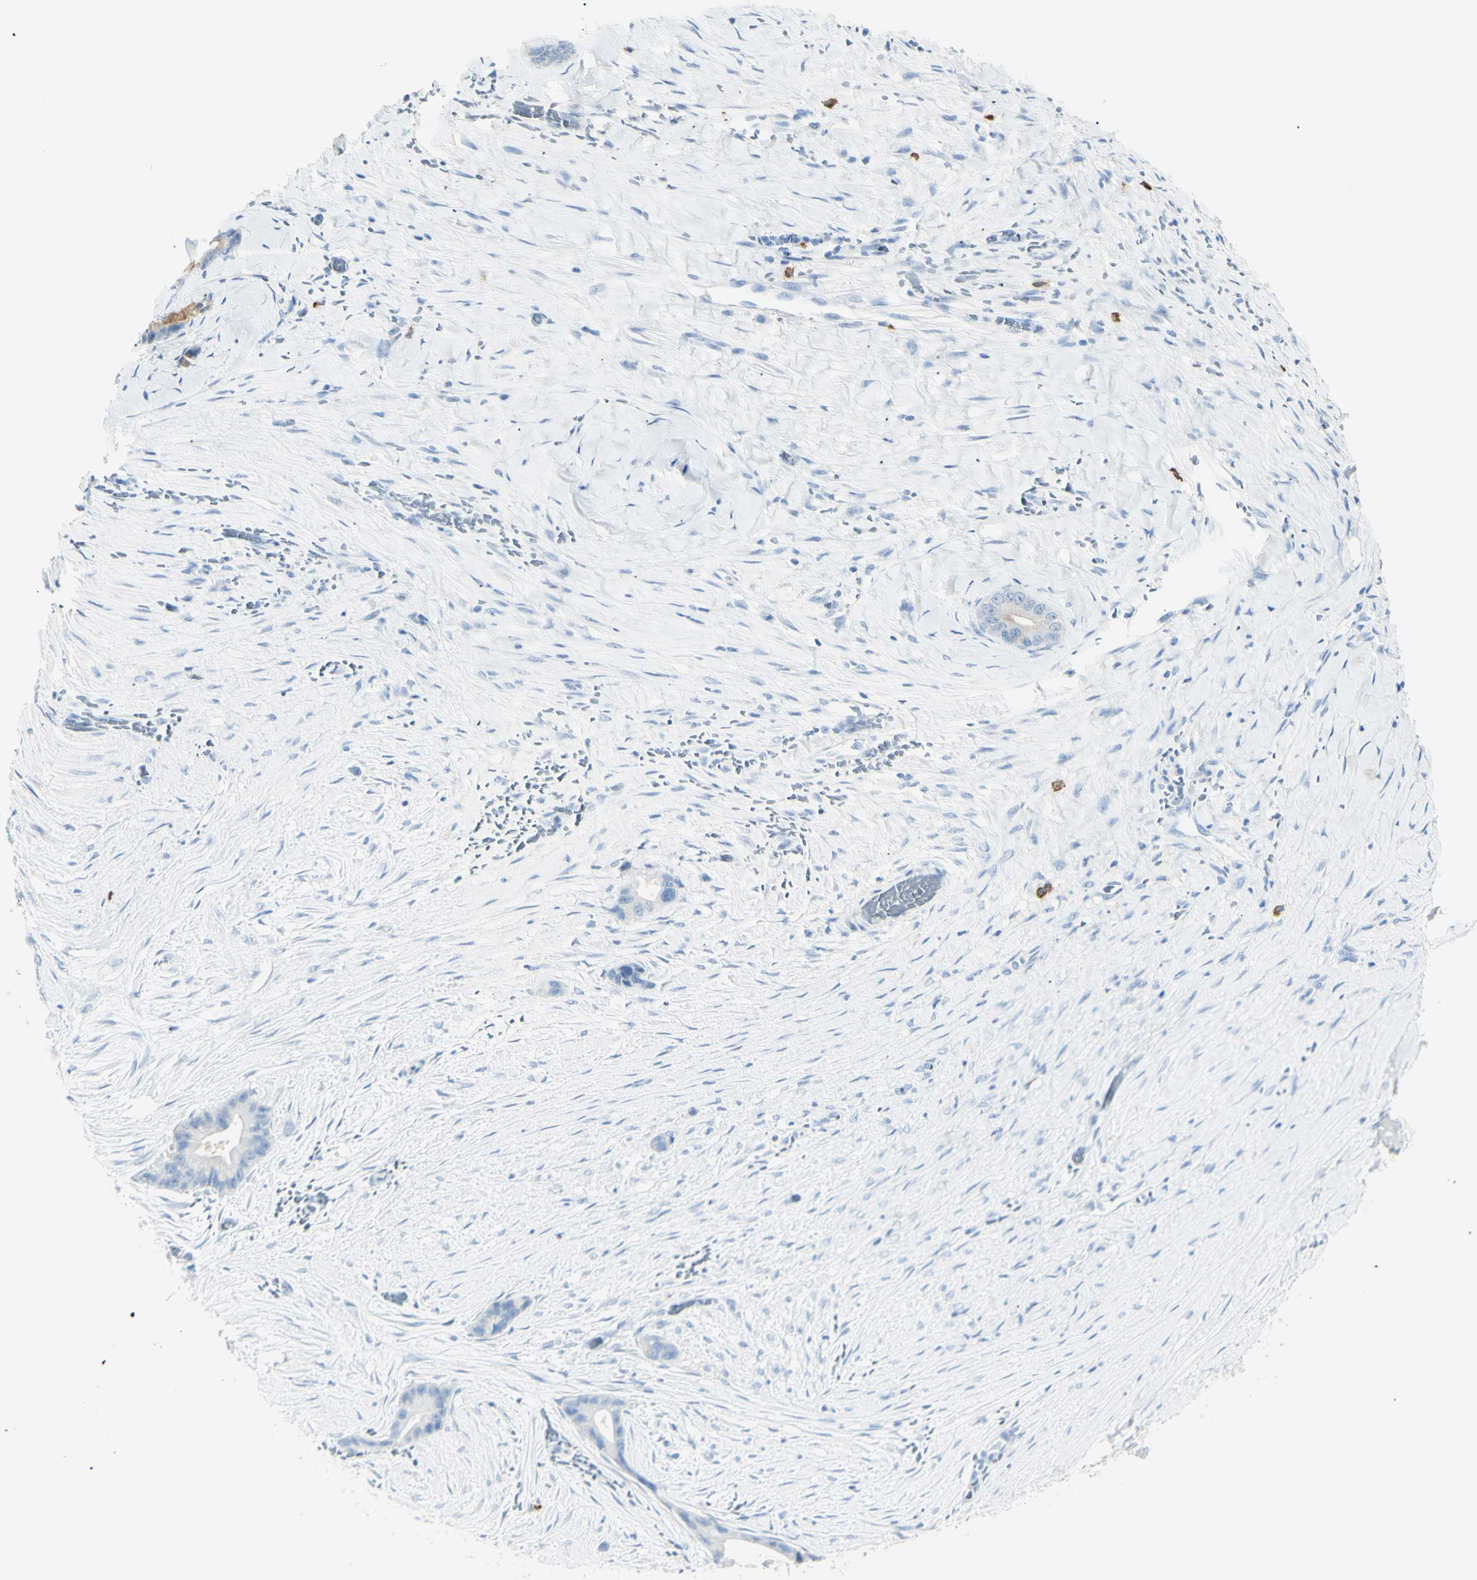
{"staining": {"intensity": "weak", "quantity": "25%-75%", "location": "cytoplasmic/membranous"}, "tissue": "liver cancer", "cell_type": "Tumor cells", "image_type": "cancer", "snomed": [{"axis": "morphology", "description": "Cholangiocarcinoma"}, {"axis": "topography", "description": "Liver"}], "caption": "Tumor cells show low levels of weak cytoplasmic/membranous positivity in about 25%-75% of cells in human liver cancer (cholangiocarcinoma). (Stains: DAB in brown, nuclei in blue, Microscopy: brightfield microscopy at high magnification).", "gene": "LETM1", "patient": {"sex": "female", "age": 55}}